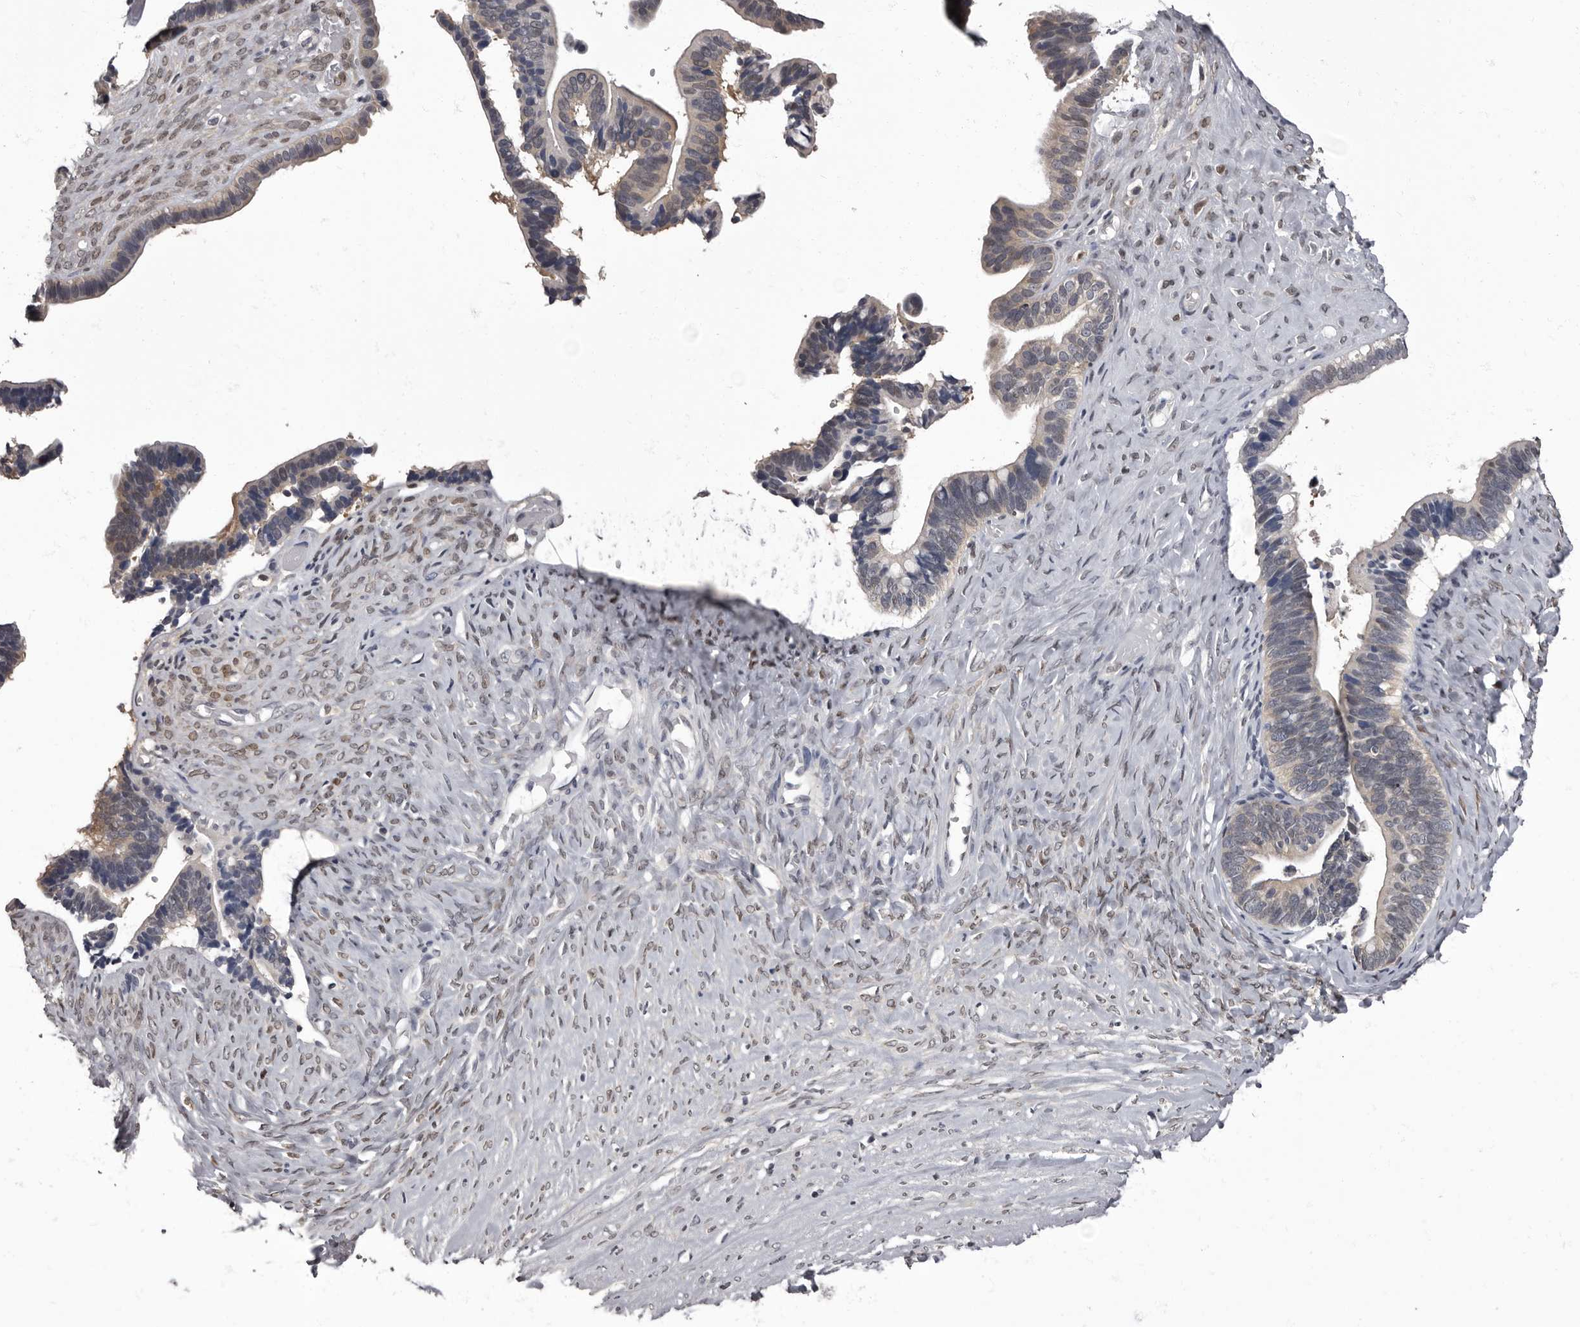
{"staining": {"intensity": "weak", "quantity": "<25%", "location": "cytoplasmic/membranous"}, "tissue": "ovarian cancer", "cell_type": "Tumor cells", "image_type": "cancer", "snomed": [{"axis": "morphology", "description": "Cystadenocarcinoma, serous, NOS"}, {"axis": "topography", "description": "Ovary"}], "caption": "Ovarian serous cystadenocarcinoma stained for a protein using IHC shows no positivity tumor cells.", "gene": "C1orf50", "patient": {"sex": "female", "age": 56}}